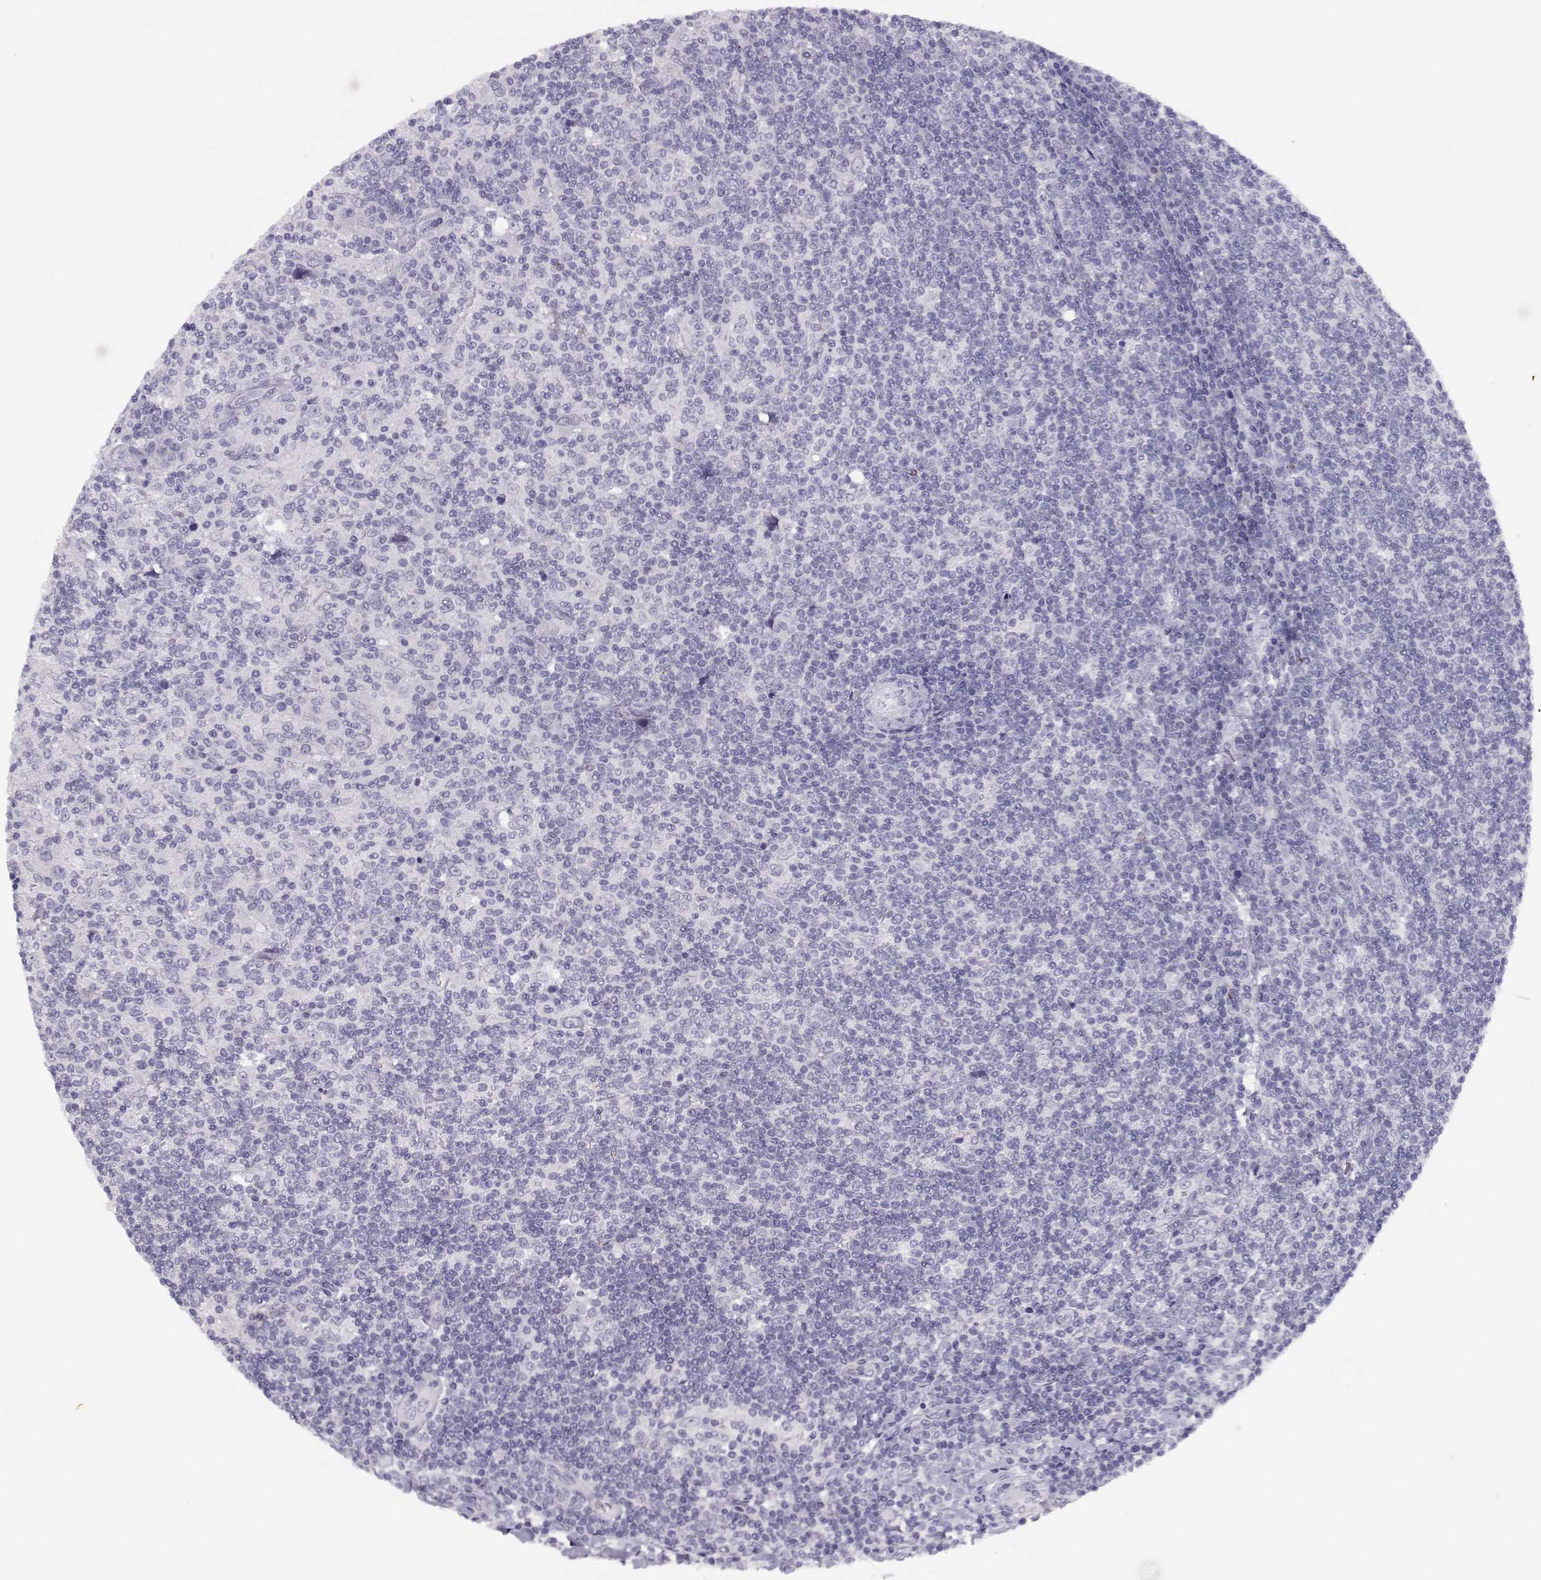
{"staining": {"intensity": "negative", "quantity": "none", "location": "none"}, "tissue": "lymphoma", "cell_type": "Tumor cells", "image_type": "cancer", "snomed": [{"axis": "morphology", "description": "Hodgkin's disease, NOS"}, {"axis": "topography", "description": "Lymph node"}], "caption": "Immunohistochemical staining of Hodgkin's disease displays no significant positivity in tumor cells. The staining is performed using DAB (3,3'-diaminobenzidine) brown chromogen with nuclei counter-stained in using hematoxylin.", "gene": "CFAP77", "patient": {"sex": "male", "age": 40}}